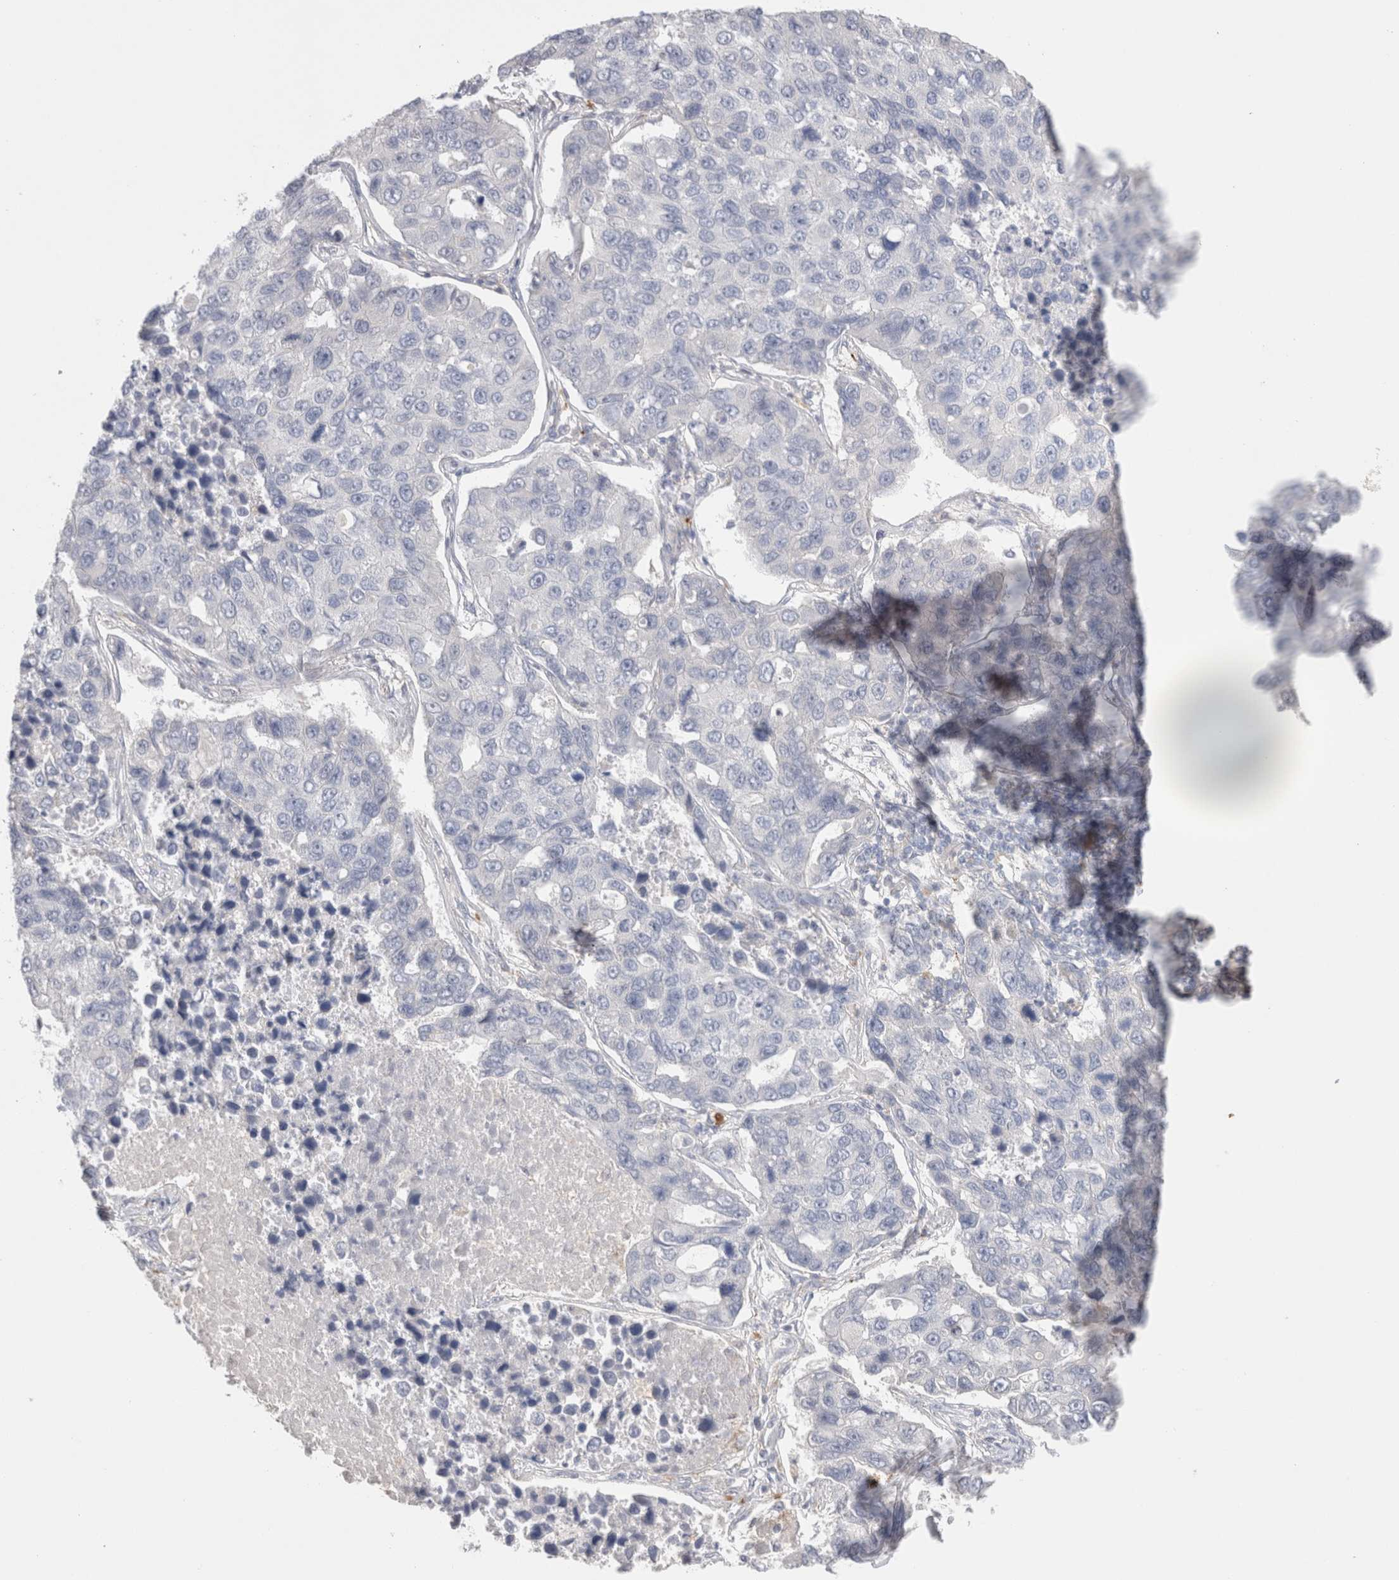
{"staining": {"intensity": "negative", "quantity": "none", "location": "none"}, "tissue": "lung cancer", "cell_type": "Tumor cells", "image_type": "cancer", "snomed": [{"axis": "morphology", "description": "Adenocarcinoma, NOS"}, {"axis": "topography", "description": "Lung"}], "caption": "This is an immunohistochemistry (IHC) histopathology image of lung adenocarcinoma. There is no staining in tumor cells.", "gene": "HPGDS", "patient": {"sex": "male", "age": 64}}